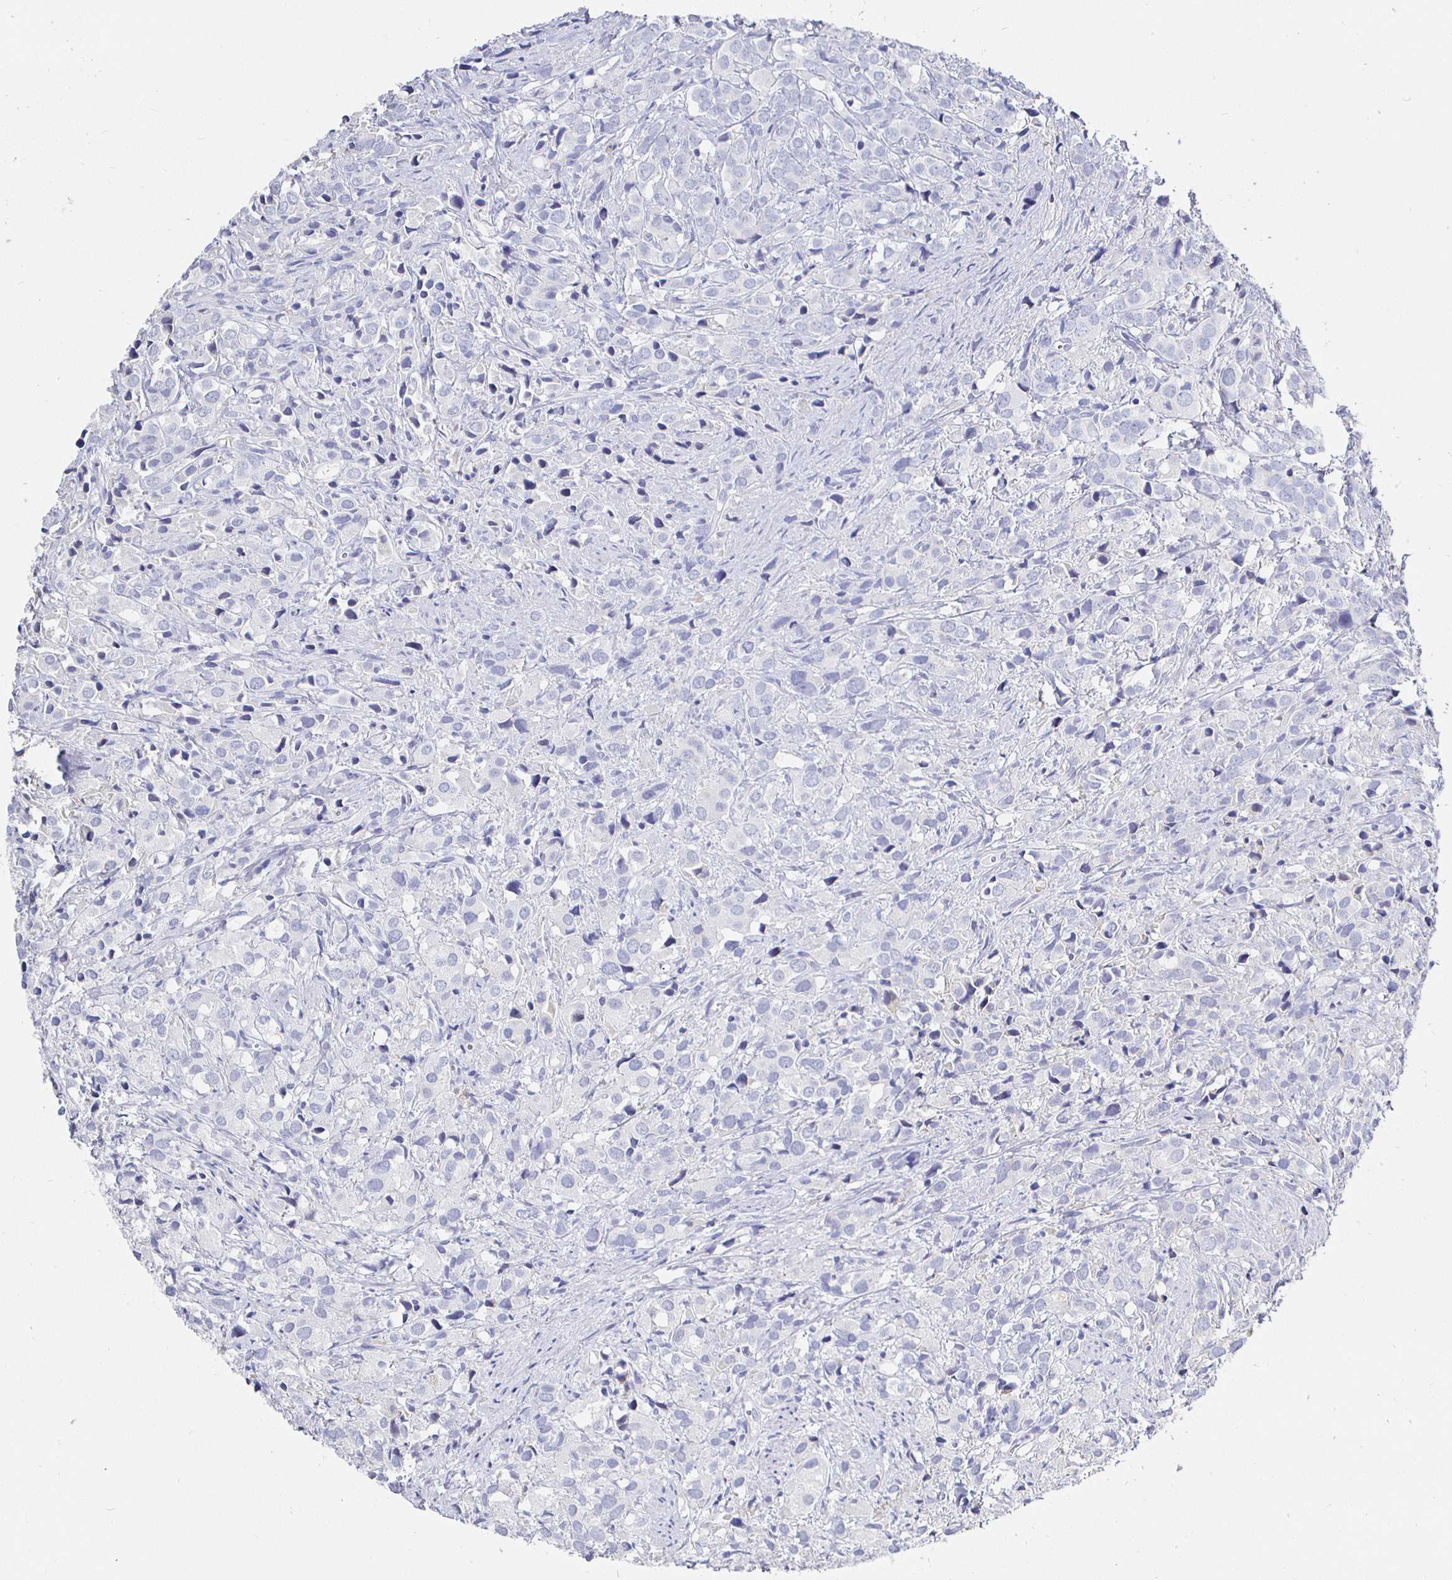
{"staining": {"intensity": "negative", "quantity": "none", "location": "none"}, "tissue": "prostate cancer", "cell_type": "Tumor cells", "image_type": "cancer", "snomed": [{"axis": "morphology", "description": "Adenocarcinoma, High grade"}, {"axis": "topography", "description": "Prostate"}], "caption": "This is an immunohistochemistry (IHC) micrograph of prostate cancer (high-grade adenocarcinoma). There is no expression in tumor cells.", "gene": "CR2", "patient": {"sex": "male", "age": 86}}